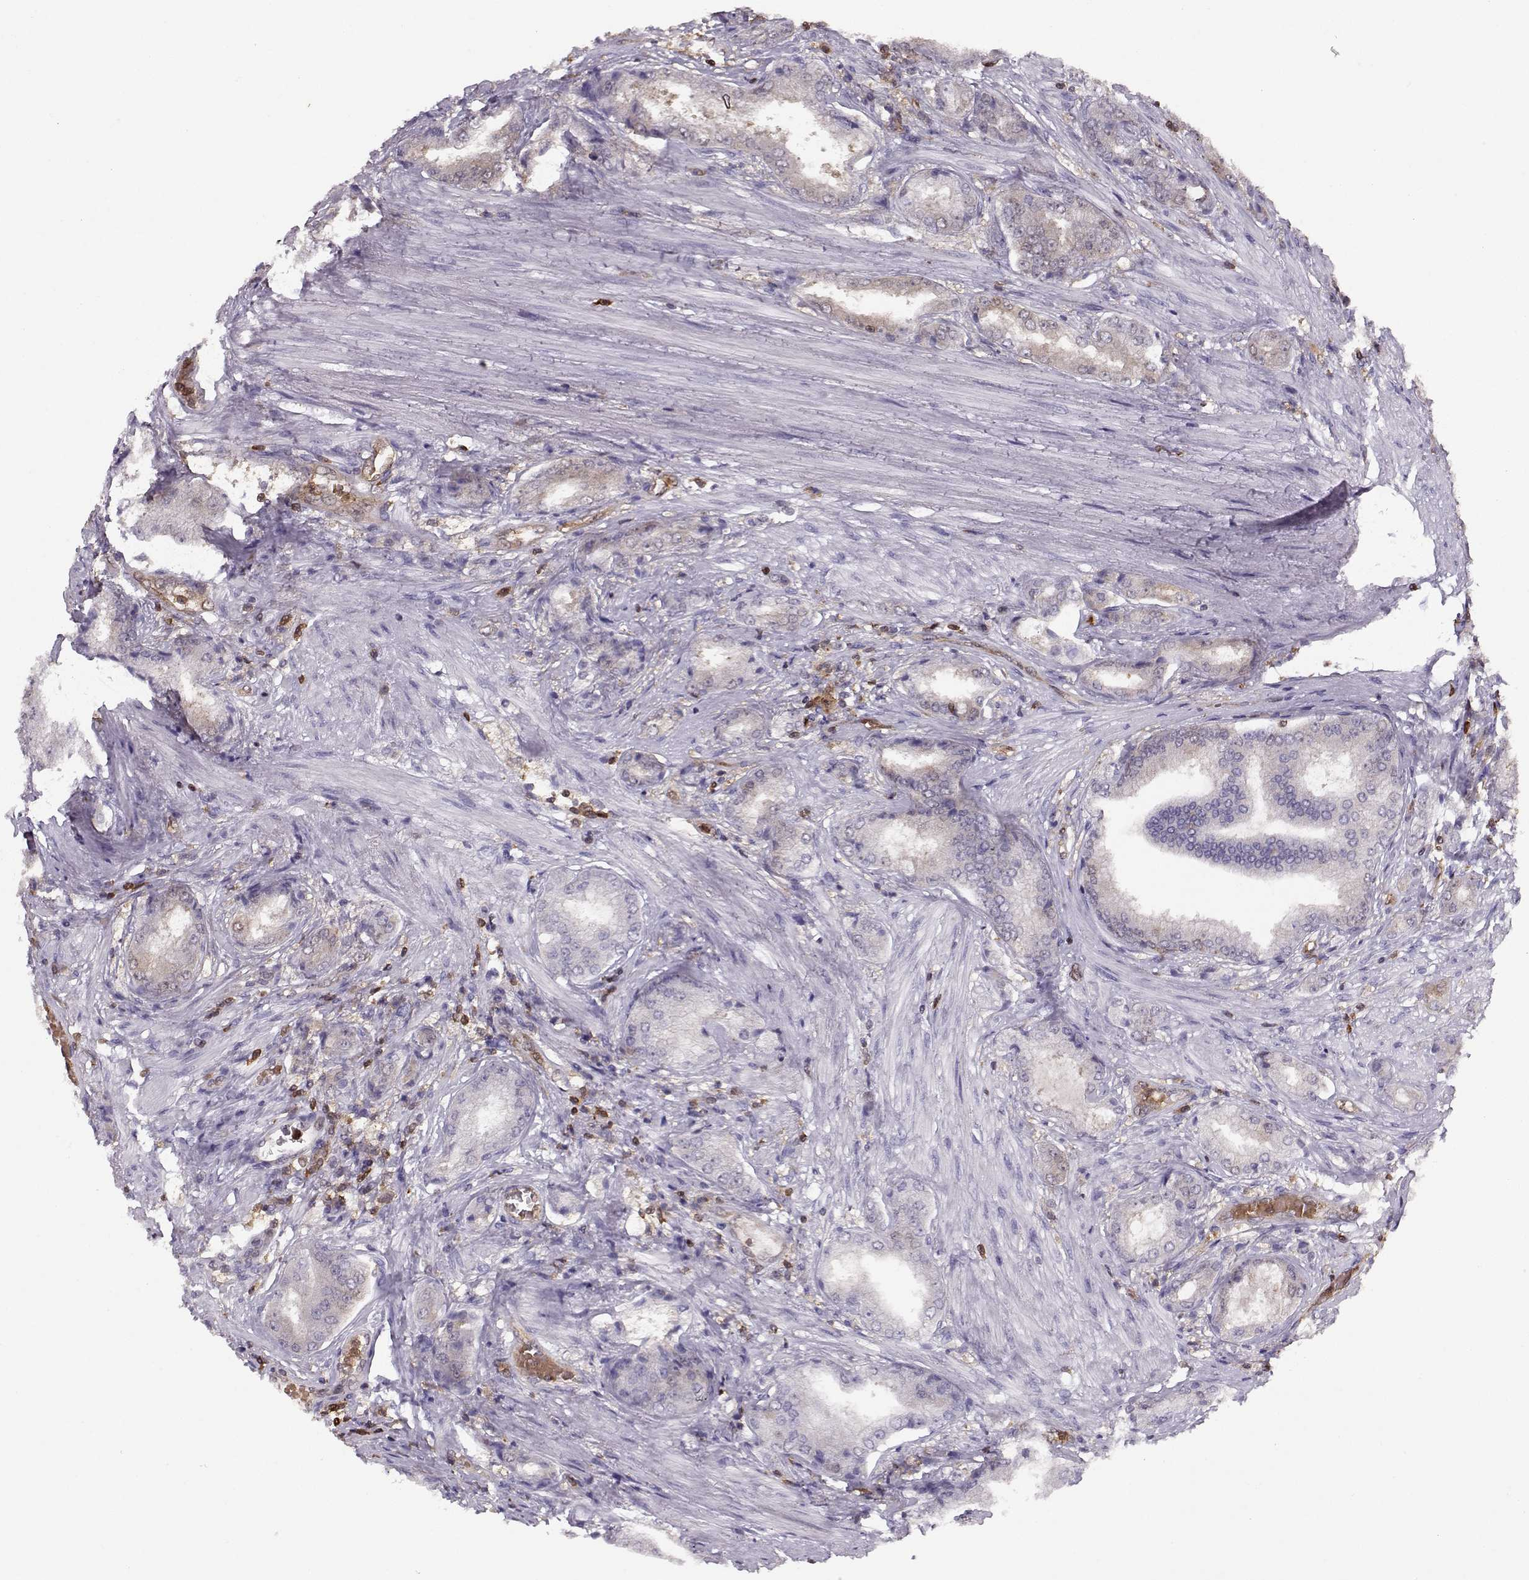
{"staining": {"intensity": "negative", "quantity": "none", "location": "none"}, "tissue": "prostate cancer", "cell_type": "Tumor cells", "image_type": "cancer", "snomed": [{"axis": "morphology", "description": "Adenocarcinoma, NOS"}, {"axis": "topography", "description": "Prostate"}], "caption": "There is no significant staining in tumor cells of adenocarcinoma (prostate).", "gene": "PNP", "patient": {"sex": "male", "age": 63}}